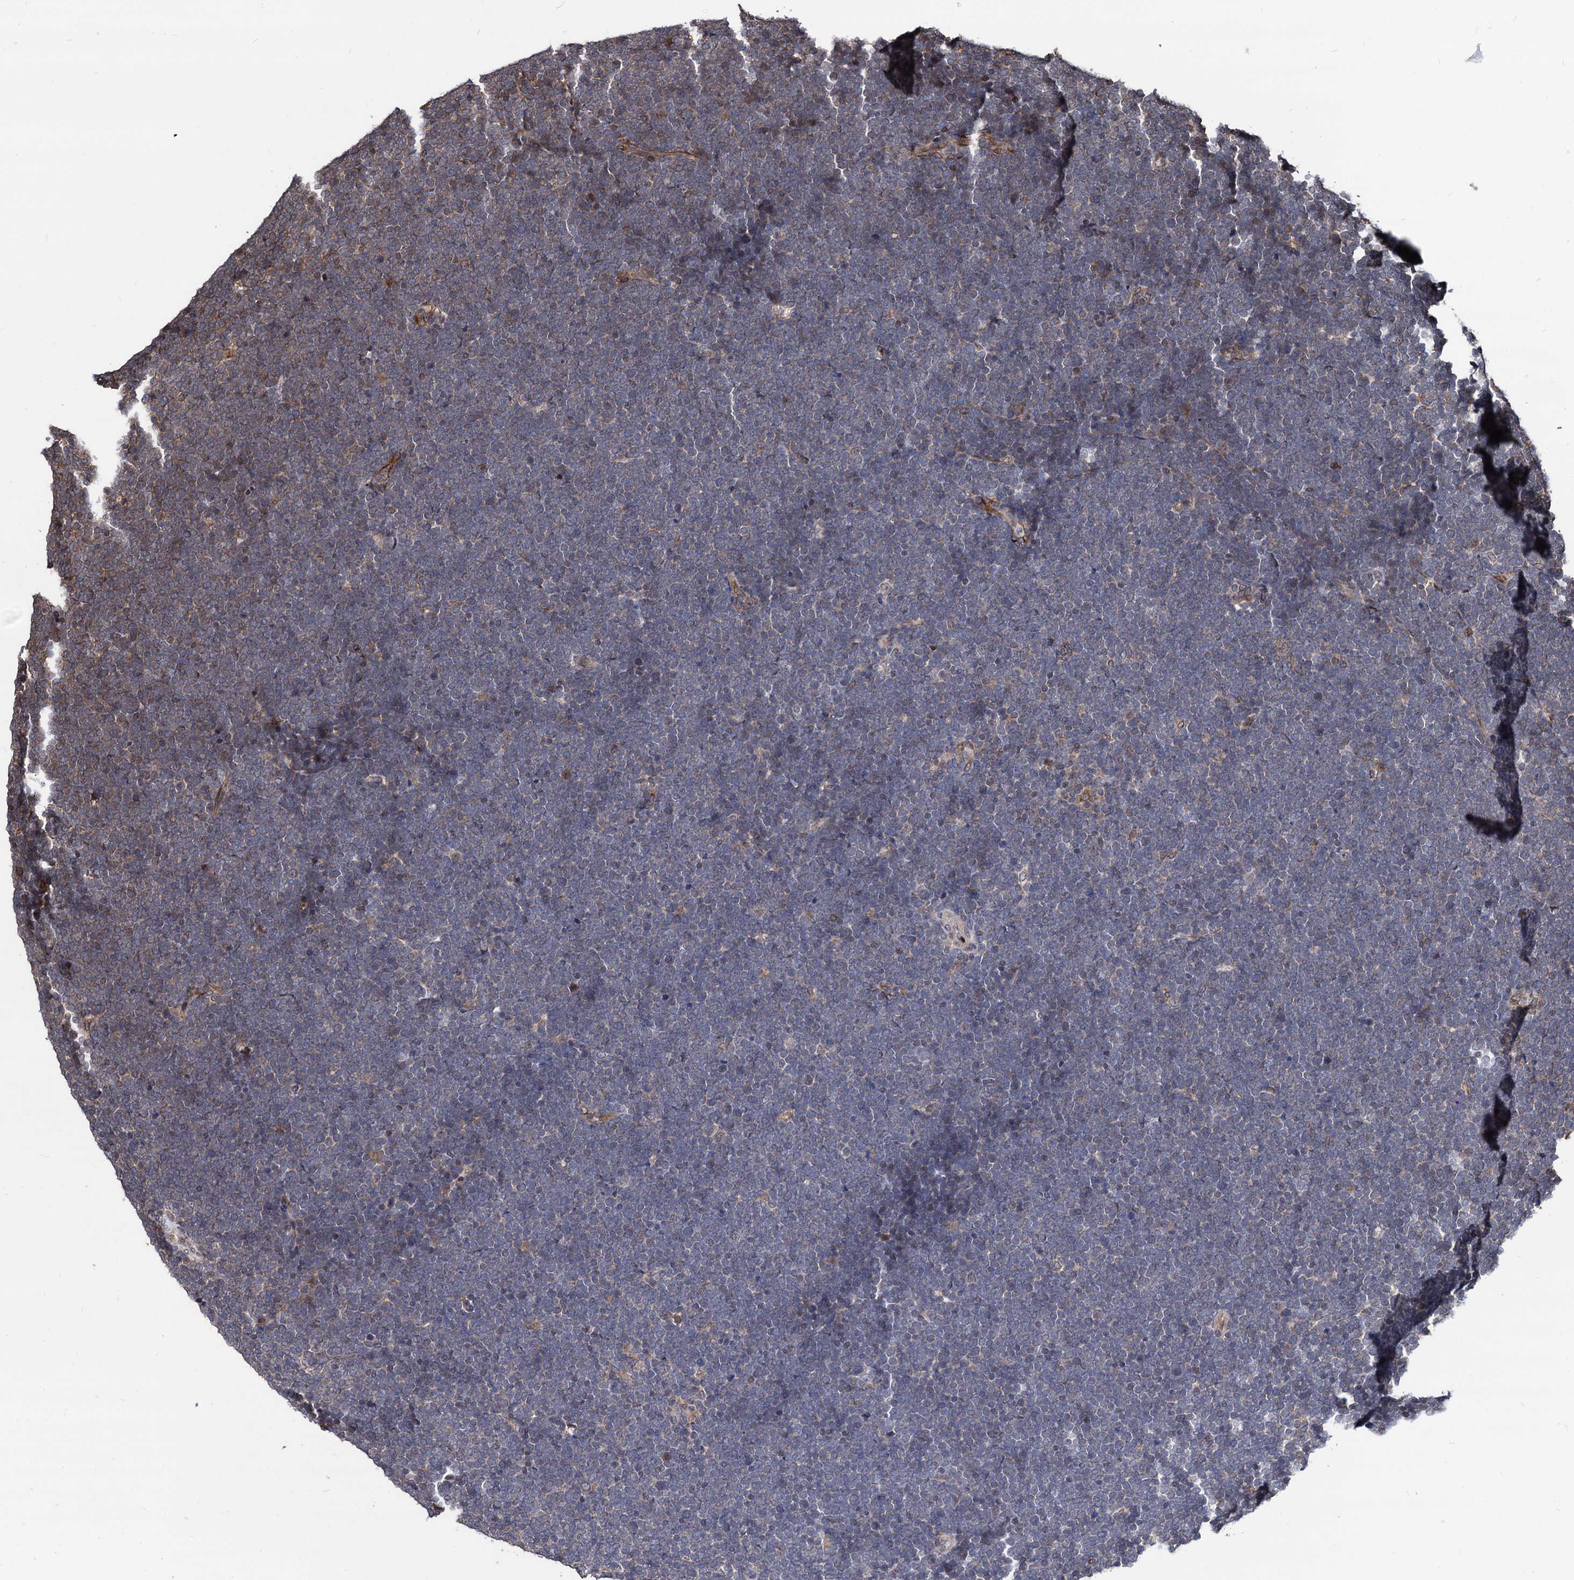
{"staining": {"intensity": "weak", "quantity": "<25%", "location": "cytoplasmic/membranous"}, "tissue": "lymphoma", "cell_type": "Tumor cells", "image_type": "cancer", "snomed": [{"axis": "morphology", "description": "Malignant lymphoma, non-Hodgkin's type, High grade"}, {"axis": "topography", "description": "Lymph node"}], "caption": "High magnification brightfield microscopy of malignant lymphoma, non-Hodgkin's type (high-grade) stained with DAB (brown) and counterstained with hematoxylin (blue): tumor cells show no significant staining.", "gene": "ANKRD12", "patient": {"sex": "male", "age": 13}}